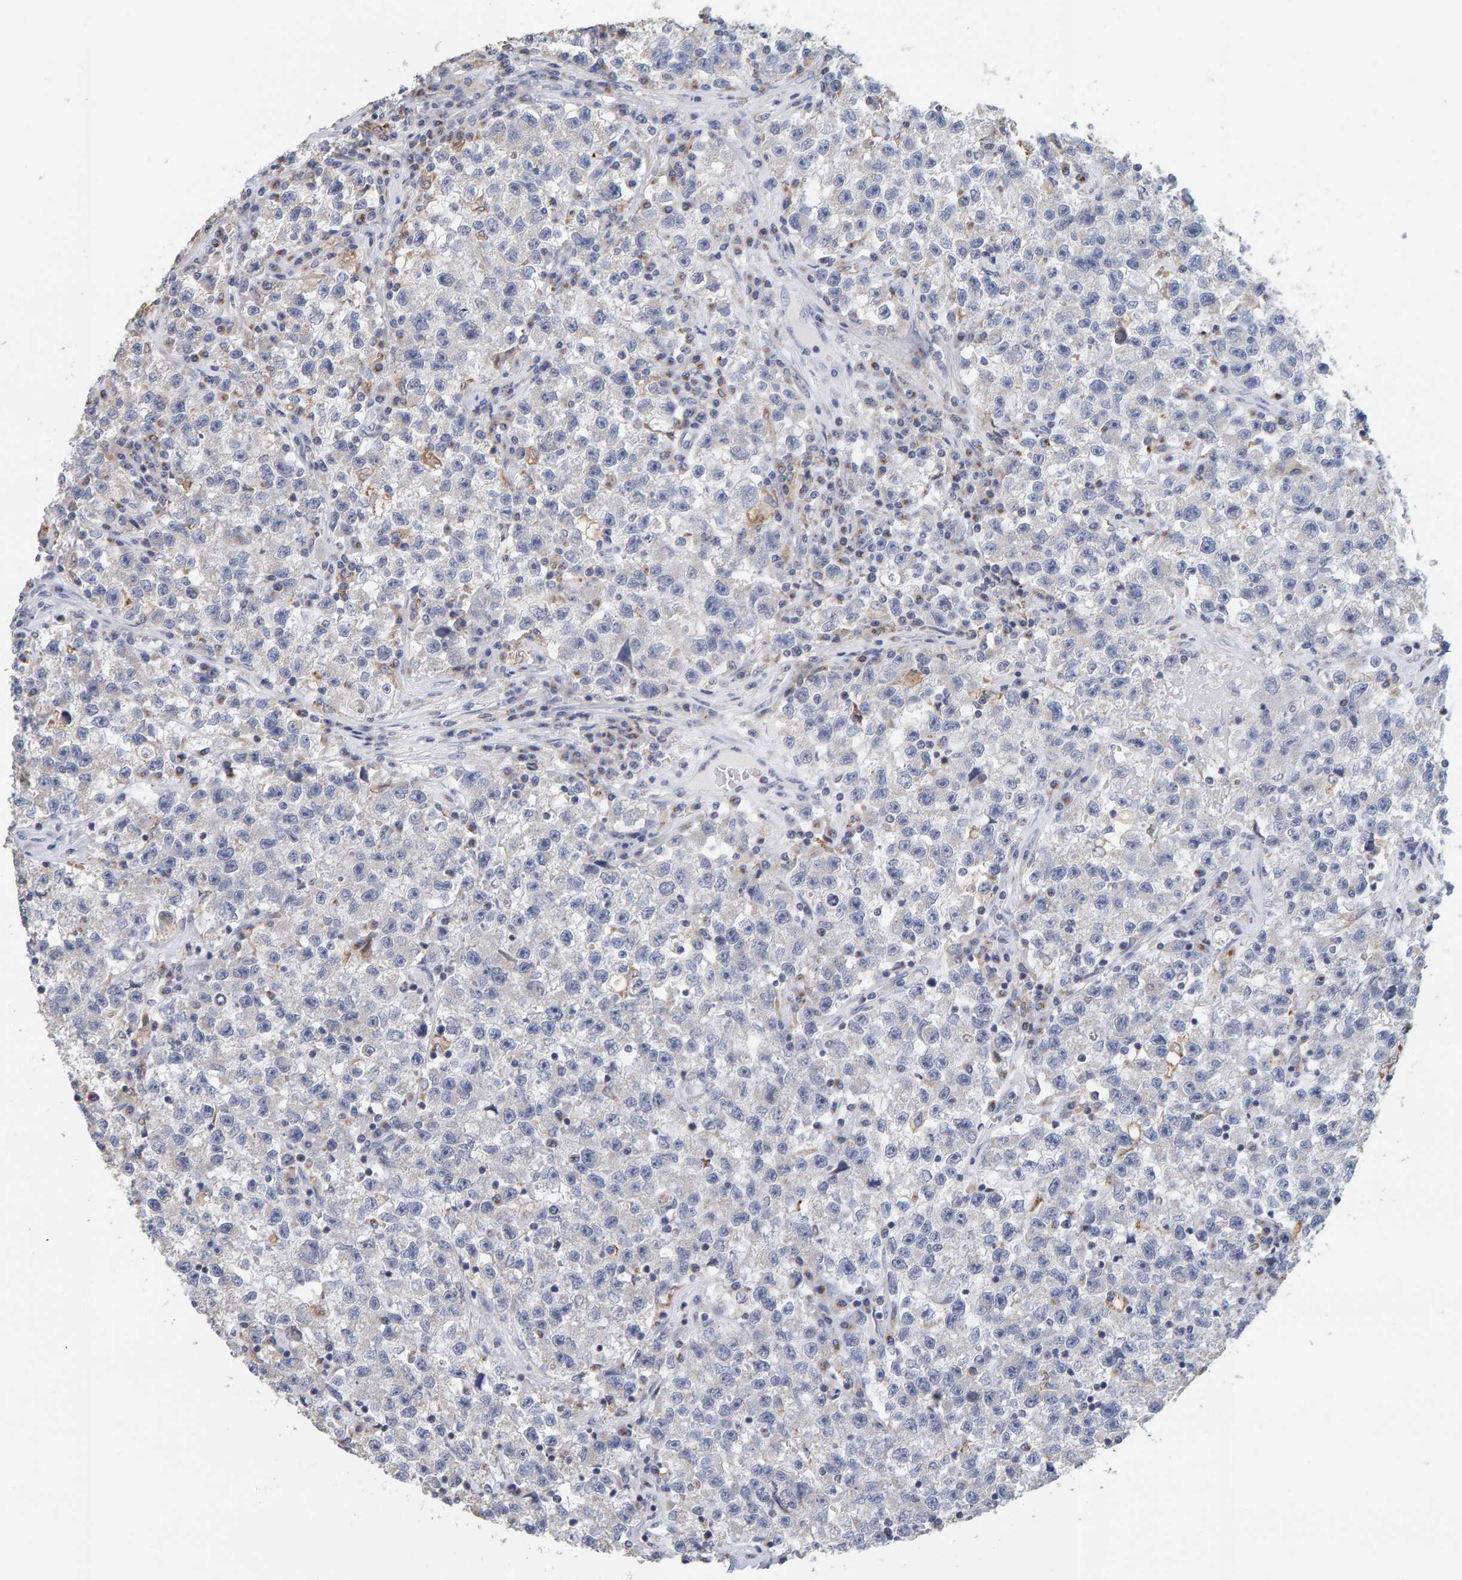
{"staining": {"intensity": "negative", "quantity": "none", "location": "none"}, "tissue": "testis cancer", "cell_type": "Tumor cells", "image_type": "cancer", "snomed": [{"axis": "morphology", "description": "Seminoma, NOS"}, {"axis": "topography", "description": "Testis"}], "caption": "This is a photomicrograph of IHC staining of seminoma (testis), which shows no staining in tumor cells. (DAB (3,3'-diaminobenzidine) immunohistochemistry (IHC) with hematoxylin counter stain).", "gene": "SGPL1", "patient": {"sex": "male", "age": 22}}